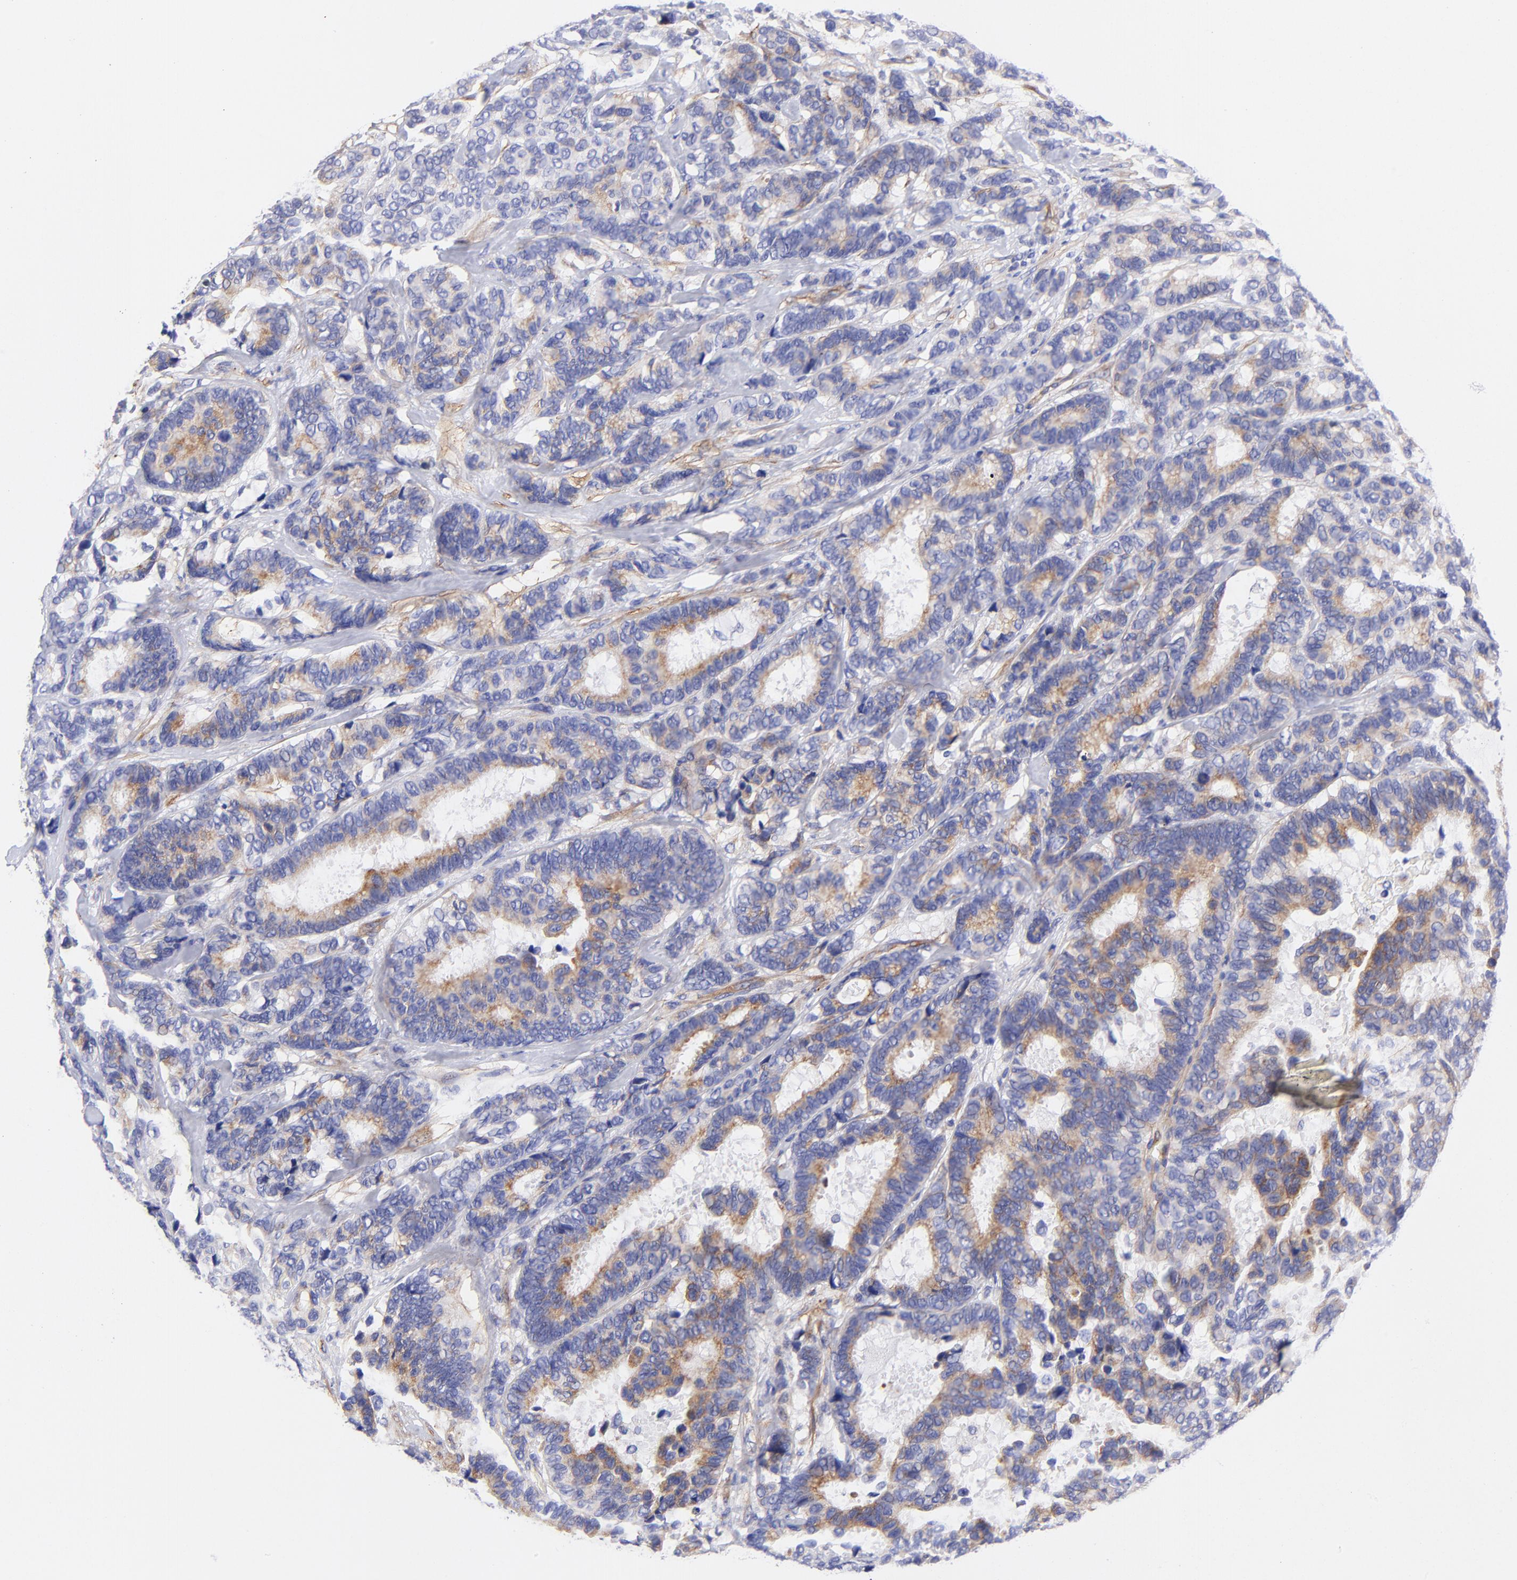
{"staining": {"intensity": "moderate", "quantity": "25%-75%", "location": "cytoplasmic/membranous"}, "tissue": "breast cancer", "cell_type": "Tumor cells", "image_type": "cancer", "snomed": [{"axis": "morphology", "description": "Duct carcinoma"}, {"axis": "topography", "description": "Breast"}], "caption": "This is an image of immunohistochemistry (IHC) staining of breast cancer (infiltrating ductal carcinoma), which shows moderate staining in the cytoplasmic/membranous of tumor cells.", "gene": "PPFIBP1", "patient": {"sex": "female", "age": 87}}